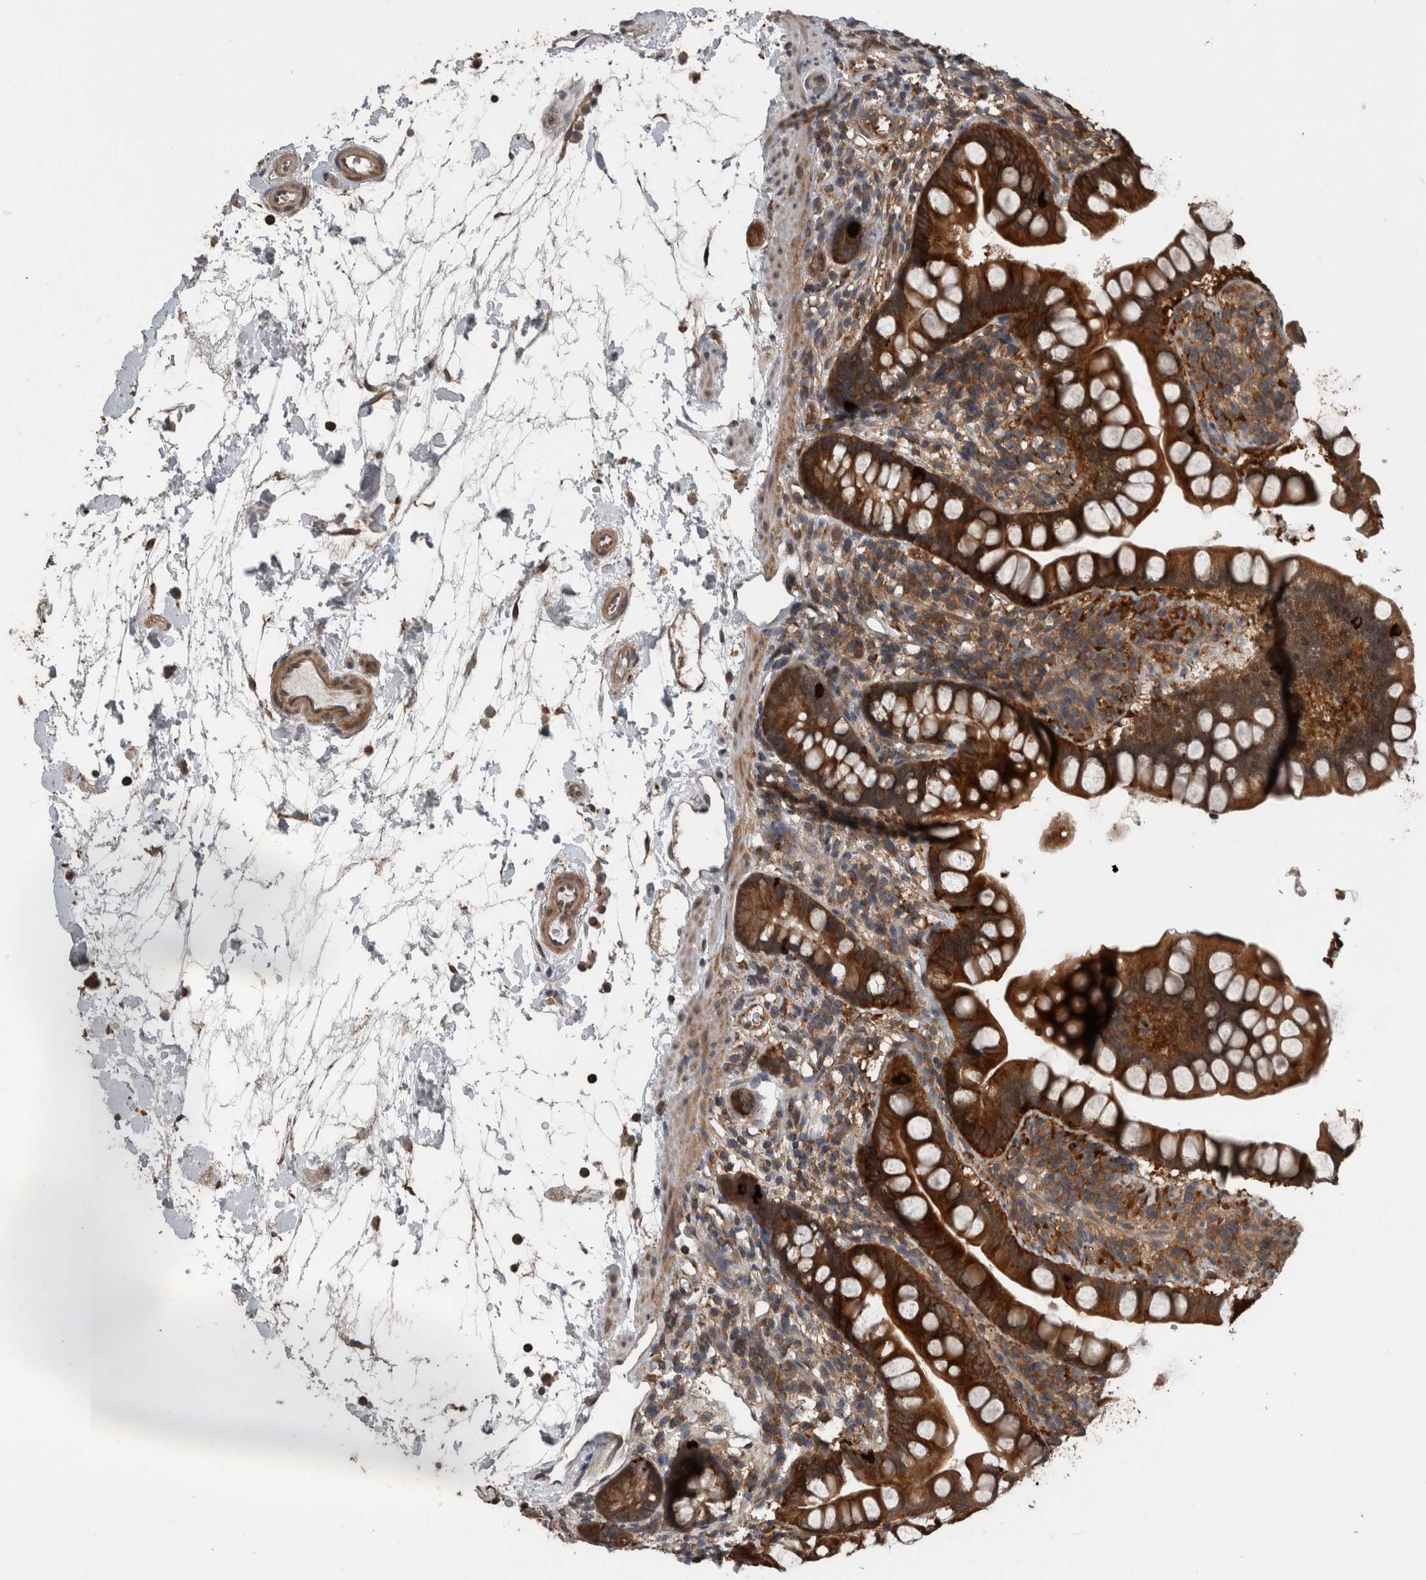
{"staining": {"intensity": "strong", "quantity": ">75%", "location": "cytoplasmic/membranous"}, "tissue": "small intestine", "cell_type": "Glandular cells", "image_type": "normal", "snomed": [{"axis": "morphology", "description": "Normal tissue, NOS"}, {"axis": "topography", "description": "Small intestine"}], "caption": "Strong cytoplasmic/membranous positivity is identified in approximately >75% of glandular cells in normal small intestine.", "gene": "RIOK3", "patient": {"sex": "female", "age": 84}}